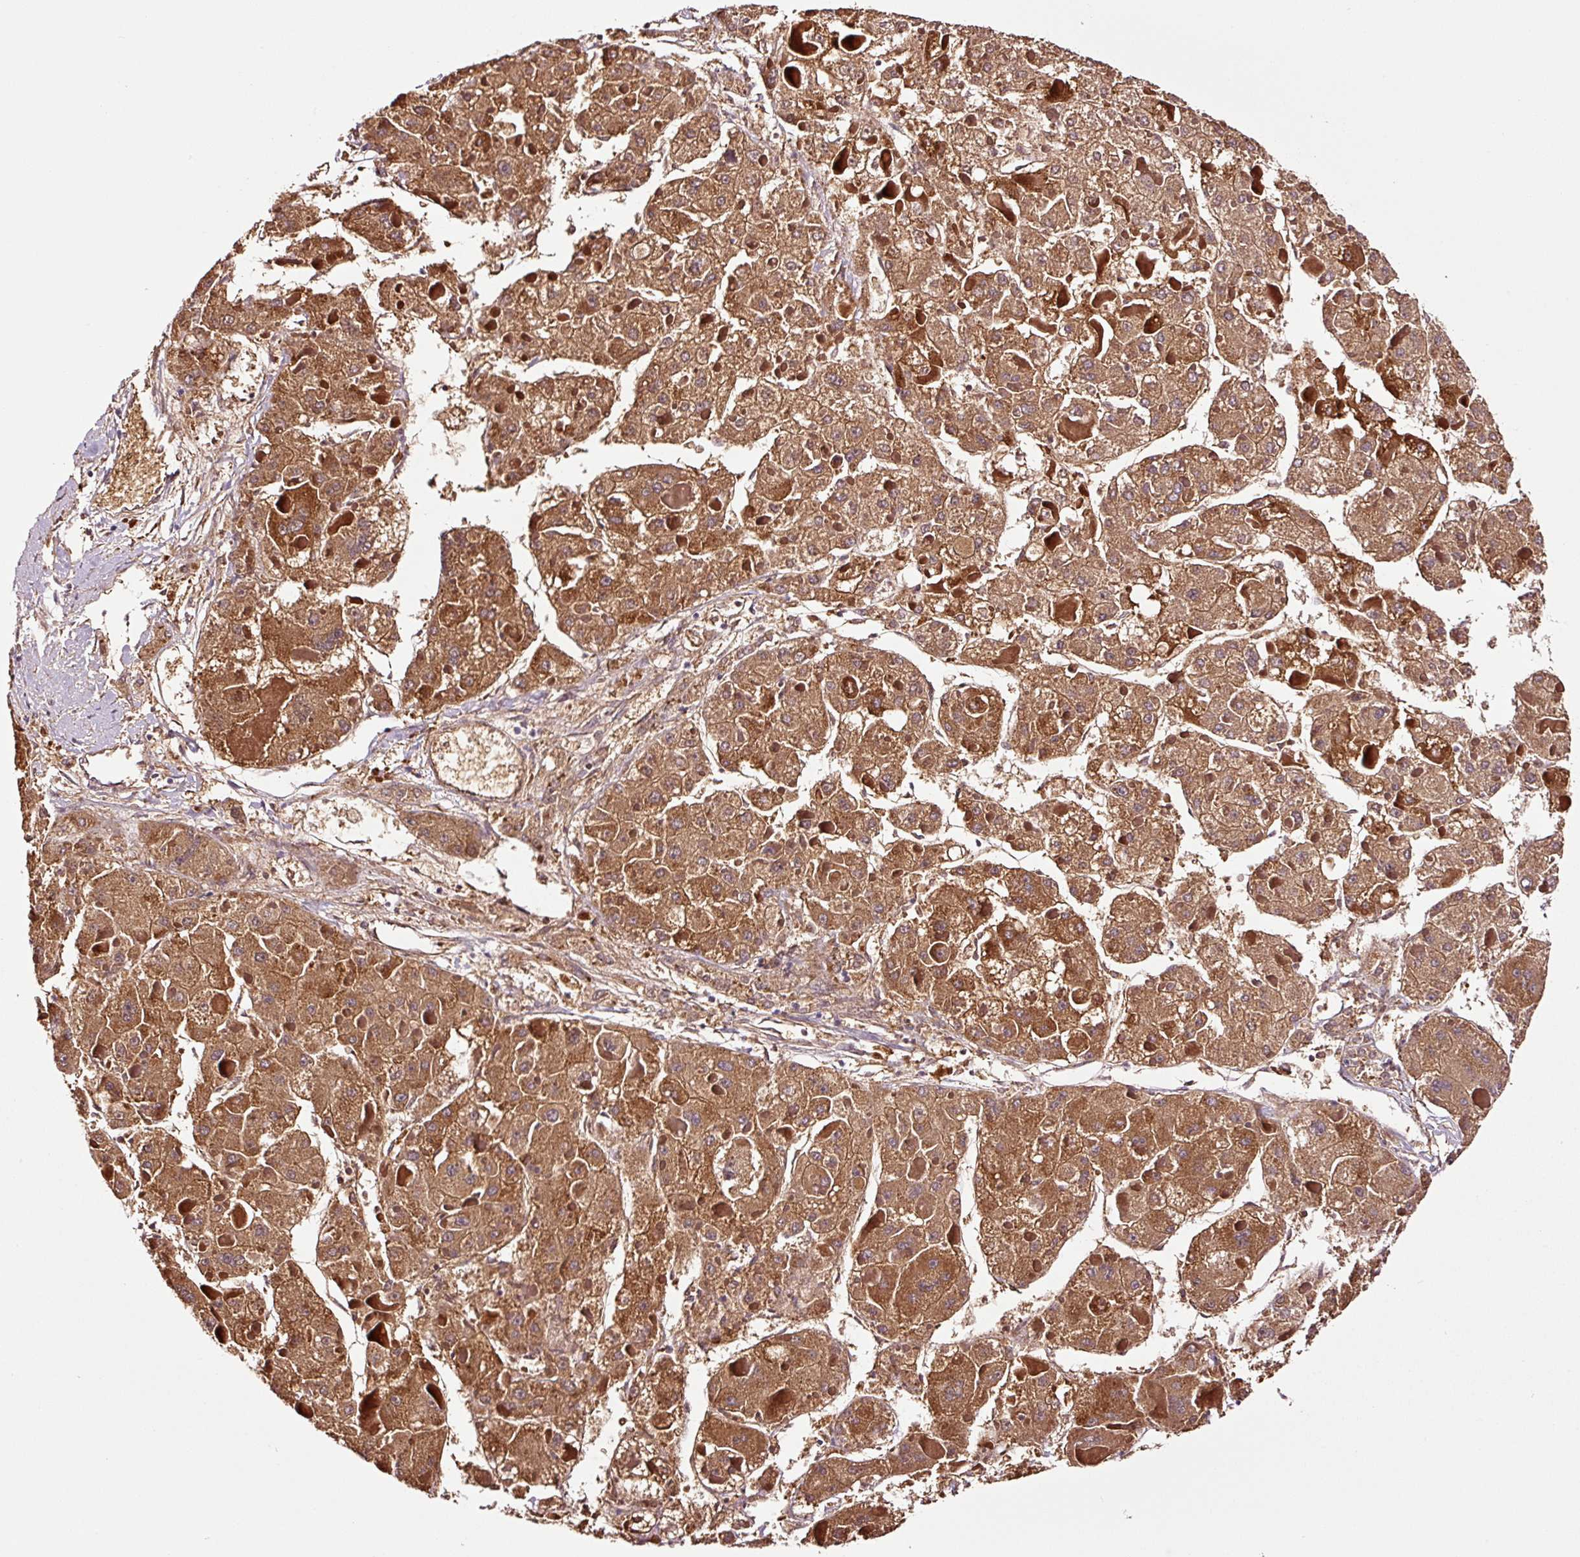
{"staining": {"intensity": "moderate", "quantity": ">75%", "location": "cytoplasmic/membranous"}, "tissue": "liver cancer", "cell_type": "Tumor cells", "image_type": "cancer", "snomed": [{"axis": "morphology", "description": "Carcinoma, Hepatocellular, NOS"}, {"axis": "topography", "description": "Liver"}], "caption": "A brown stain shows moderate cytoplasmic/membranous staining of a protein in human liver cancer (hepatocellular carcinoma) tumor cells. The protein of interest is stained brown, and the nuclei are stained in blue (DAB IHC with brightfield microscopy, high magnification).", "gene": "PGLYRP2", "patient": {"sex": "female", "age": 73}}